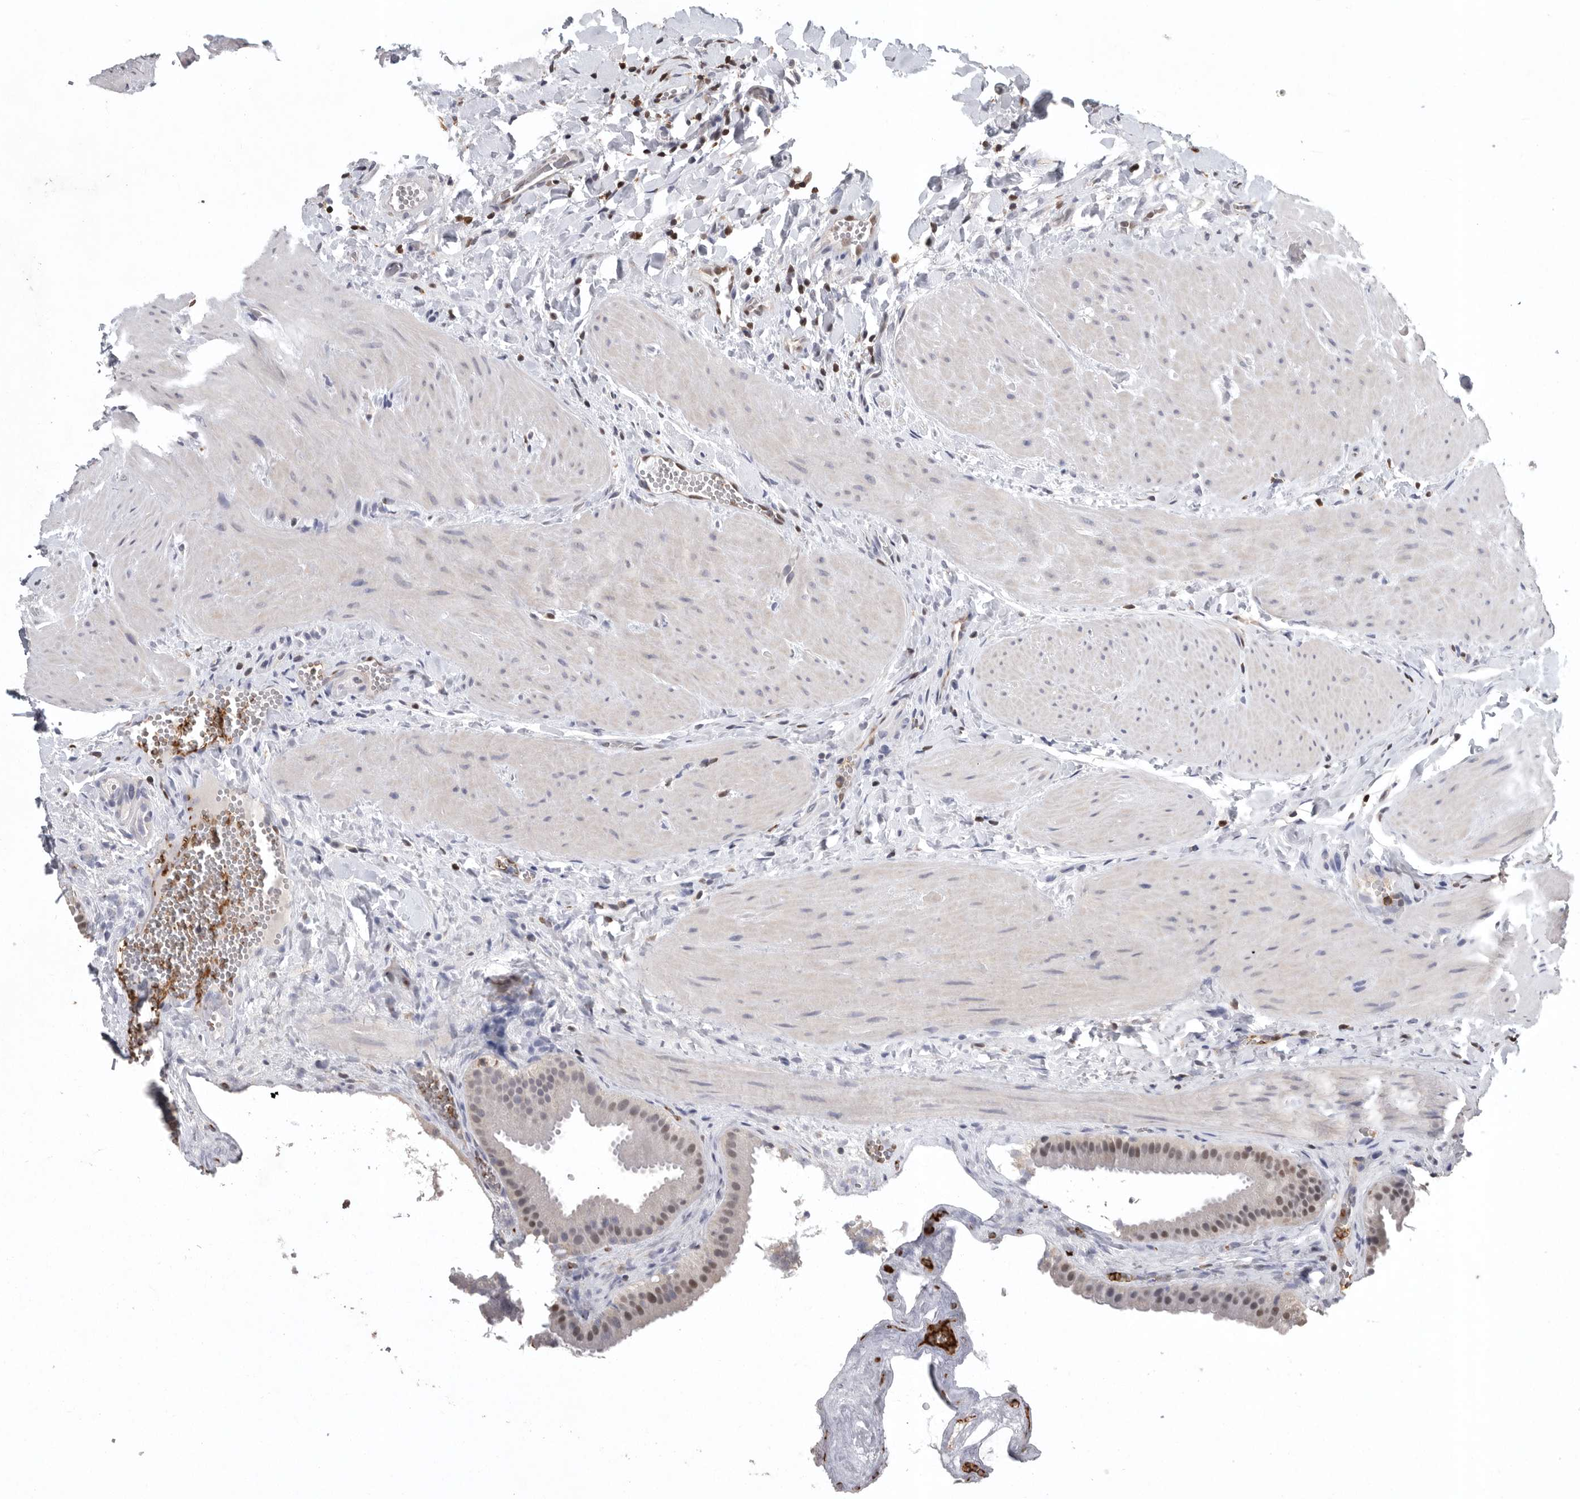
{"staining": {"intensity": "moderate", "quantity": "25%-75%", "location": "nuclear"}, "tissue": "gallbladder", "cell_type": "Glandular cells", "image_type": "normal", "snomed": [{"axis": "morphology", "description": "Normal tissue, NOS"}, {"axis": "topography", "description": "Gallbladder"}], "caption": "Immunohistochemistry (IHC) (DAB) staining of benign gallbladder displays moderate nuclear protein staining in approximately 25%-75% of glandular cells. The protein of interest is shown in brown color, while the nuclei are stained blue.", "gene": "PDCD4", "patient": {"sex": "male", "age": 55}}